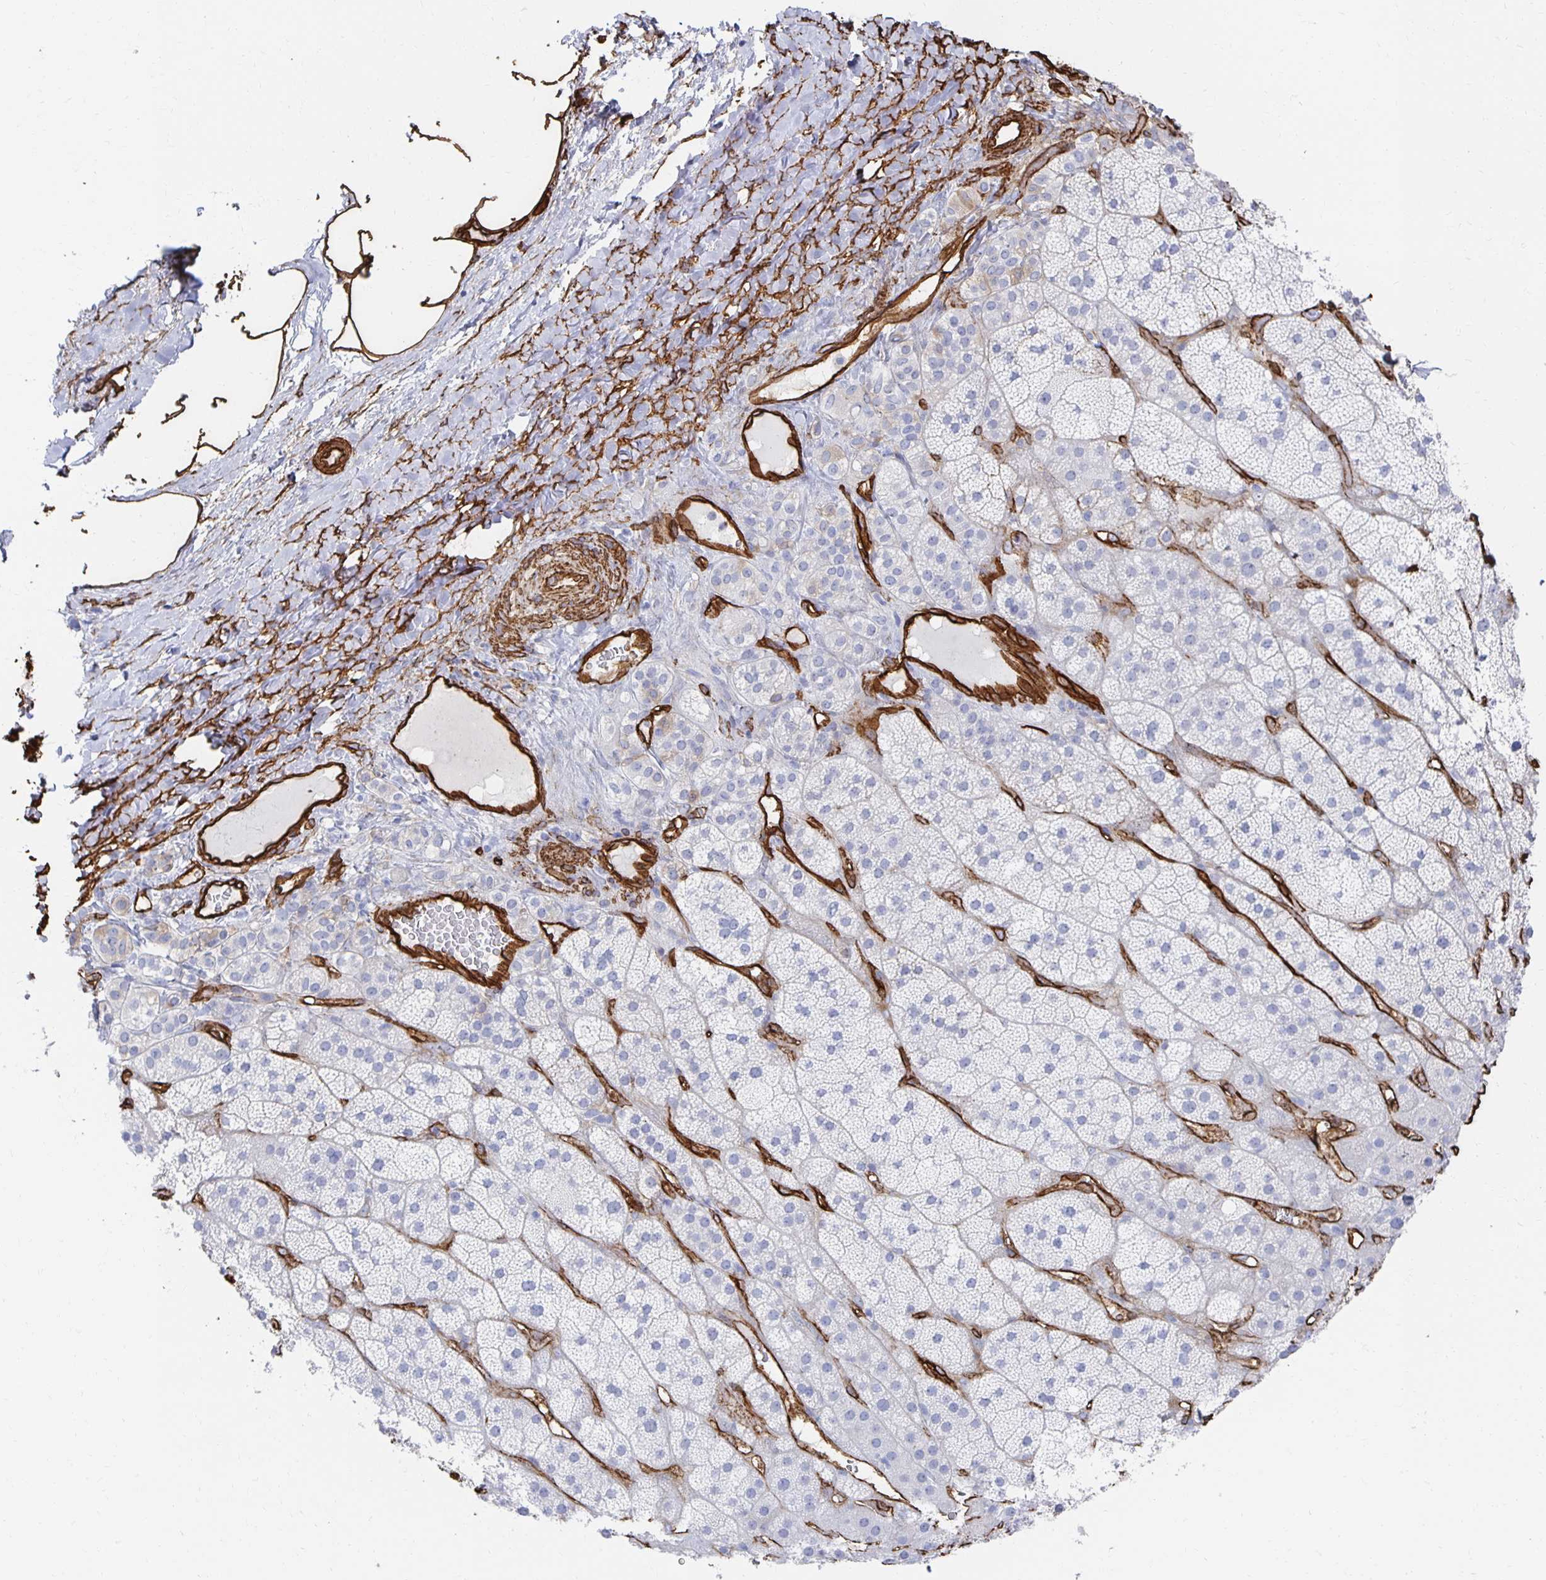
{"staining": {"intensity": "negative", "quantity": "none", "location": "none"}, "tissue": "adrenal gland", "cell_type": "Glandular cells", "image_type": "normal", "snomed": [{"axis": "morphology", "description": "Normal tissue, NOS"}, {"axis": "topography", "description": "Adrenal gland"}], "caption": "Adrenal gland stained for a protein using IHC exhibits no positivity glandular cells.", "gene": "VIPR2", "patient": {"sex": "male", "age": 57}}